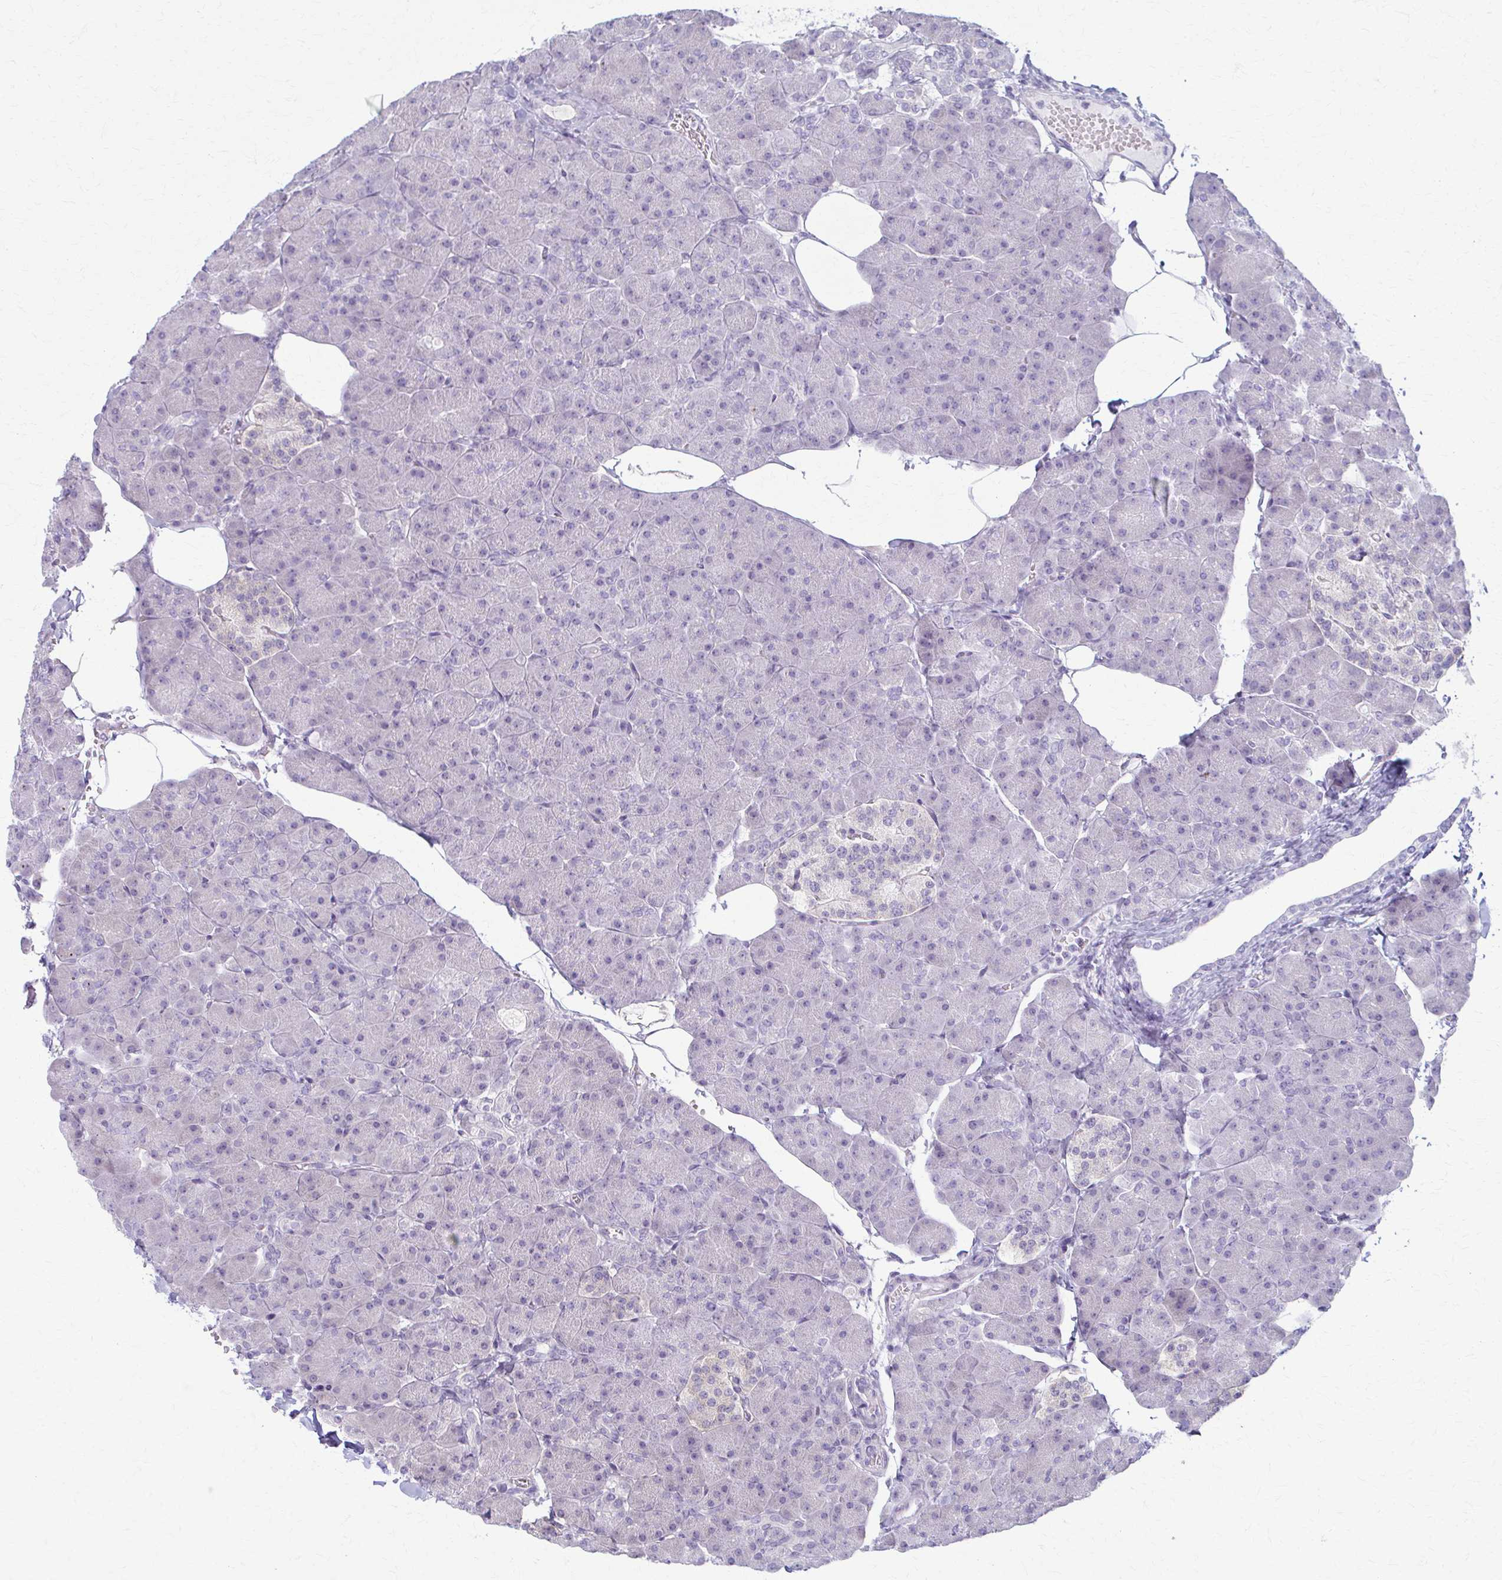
{"staining": {"intensity": "negative", "quantity": "none", "location": "none"}, "tissue": "pancreas", "cell_type": "Exocrine glandular cells", "image_type": "normal", "snomed": [{"axis": "morphology", "description": "Normal tissue, NOS"}, {"axis": "topography", "description": "Pancreas"}], "caption": "Normal pancreas was stained to show a protein in brown. There is no significant expression in exocrine glandular cells. Nuclei are stained in blue.", "gene": "PRKRA", "patient": {"sex": "male", "age": 35}}